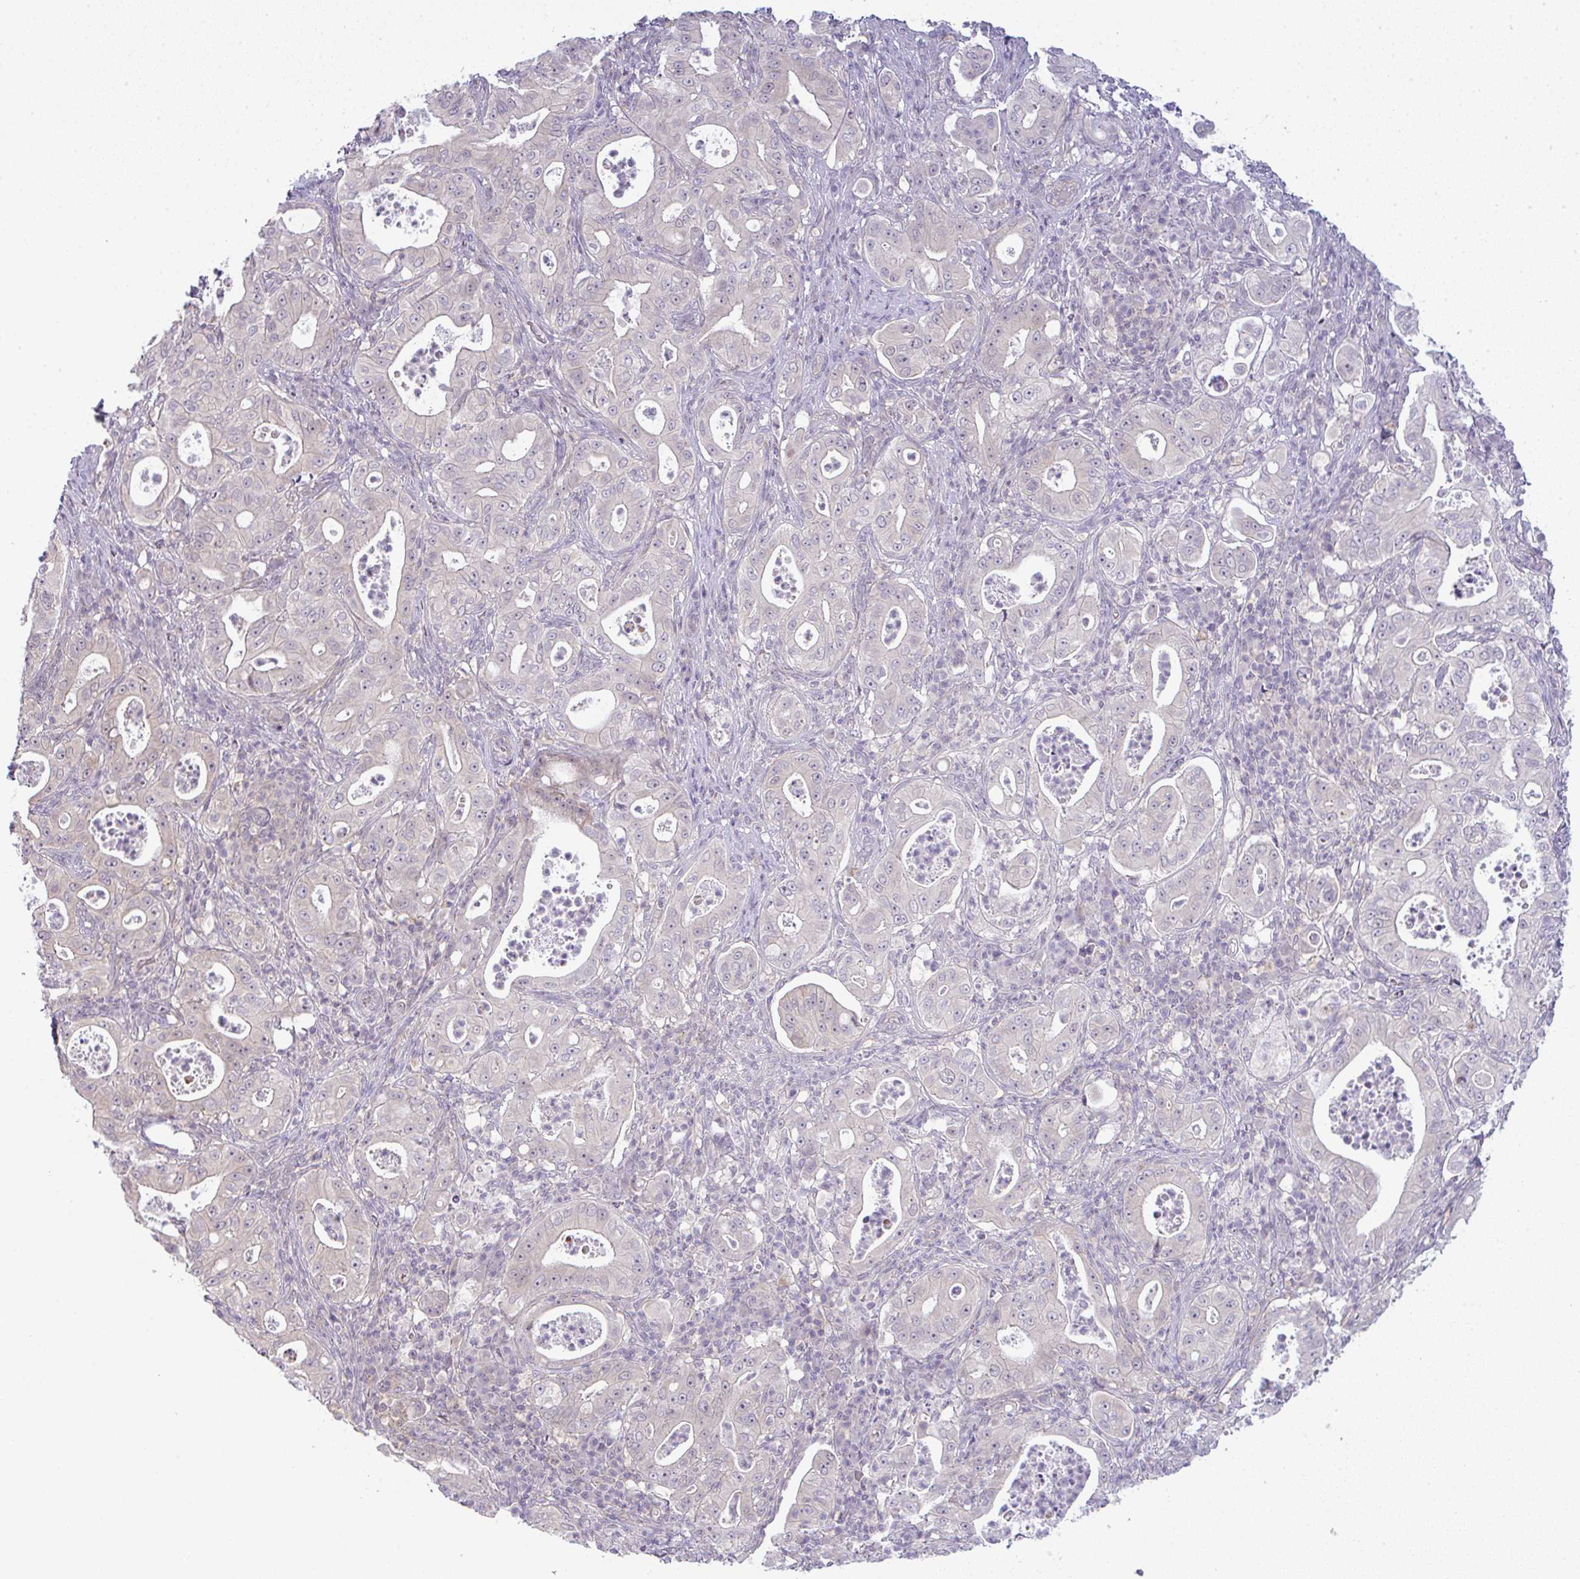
{"staining": {"intensity": "negative", "quantity": "none", "location": "none"}, "tissue": "pancreatic cancer", "cell_type": "Tumor cells", "image_type": "cancer", "snomed": [{"axis": "morphology", "description": "Adenocarcinoma, NOS"}, {"axis": "topography", "description": "Pancreas"}], "caption": "Immunohistochemistry (IHC) of human pancreatic cancer reveals no staining in tumor cells.", "gene": "CSE1L", "patient": {"sex": "male", "age": 71}}